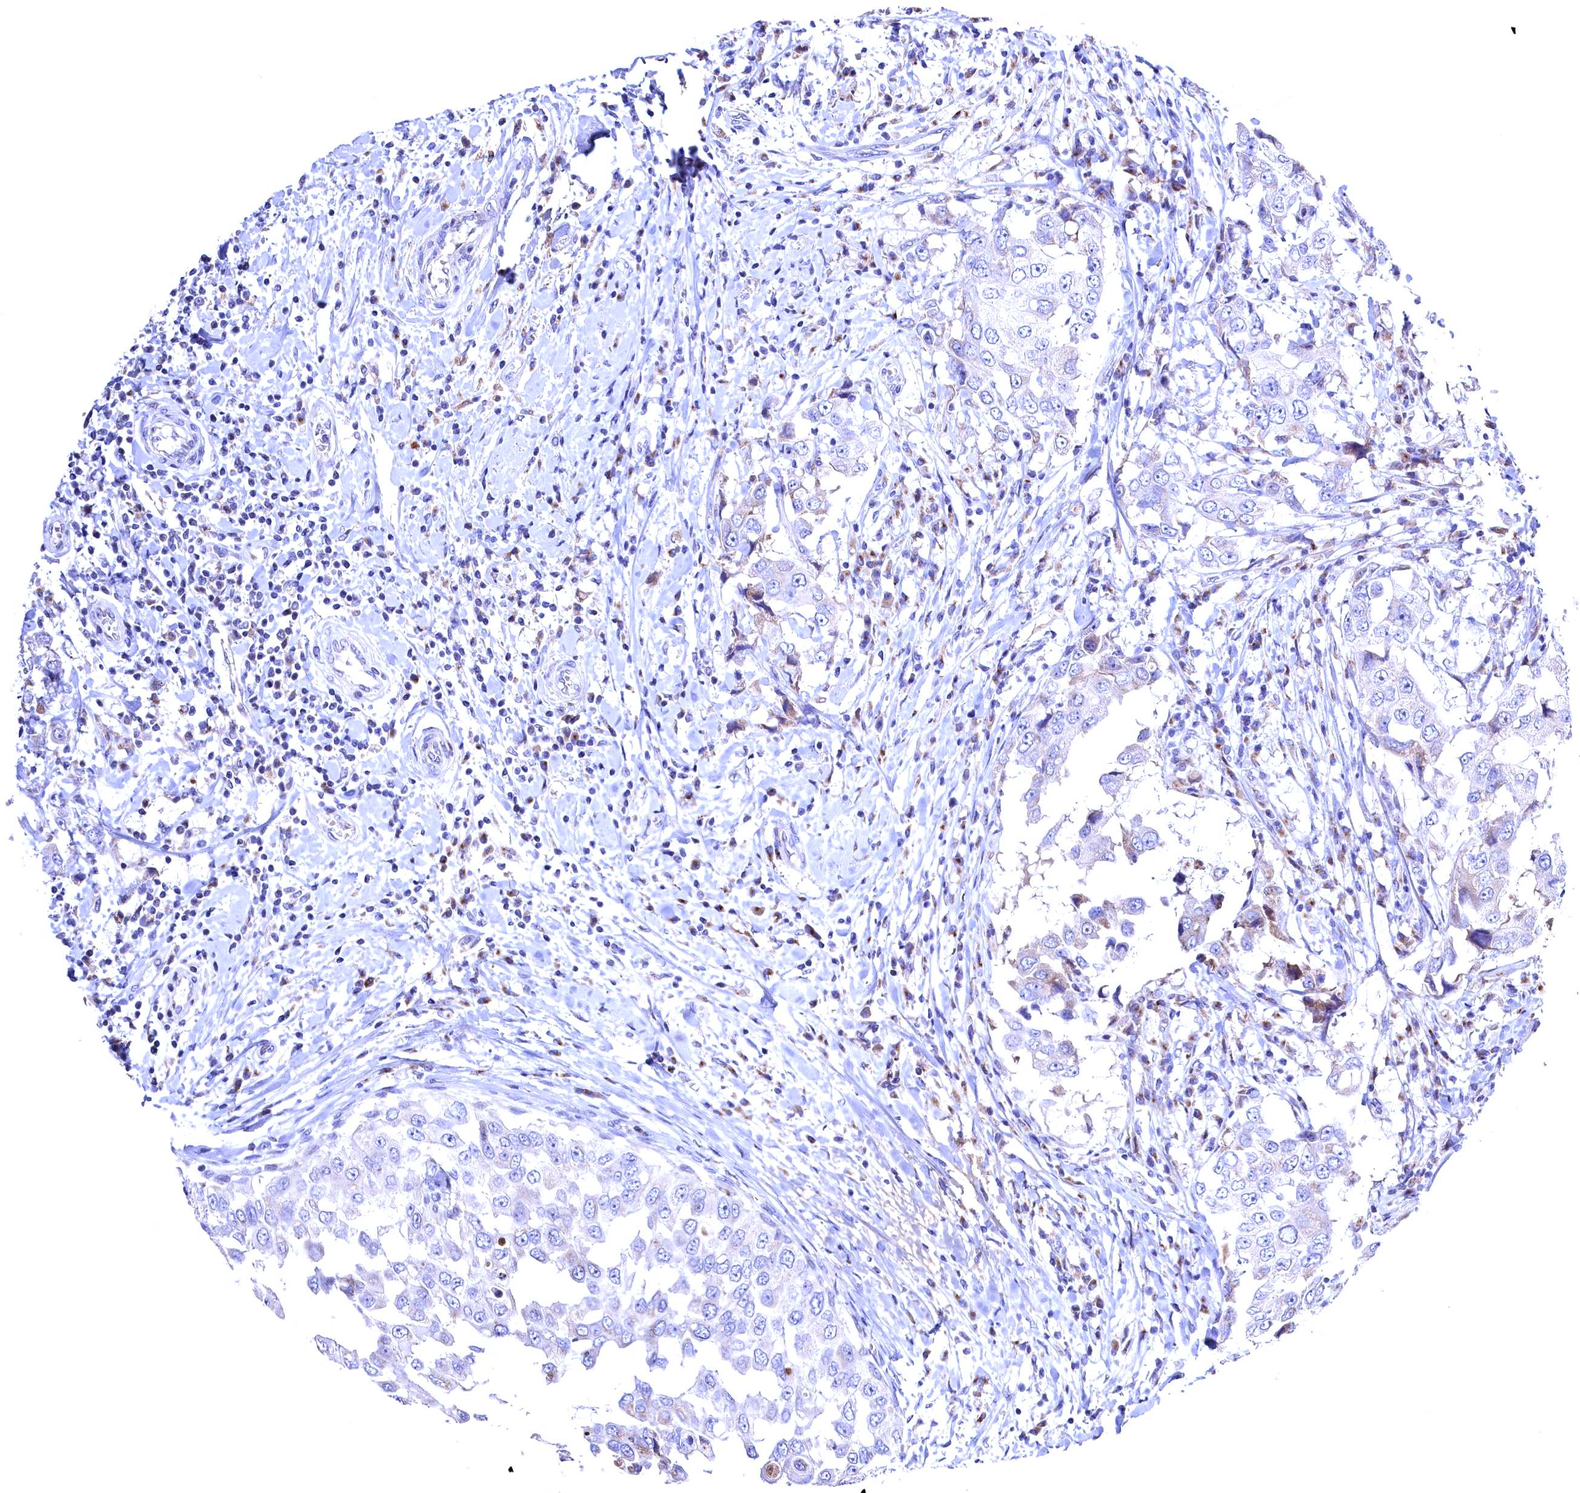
{"staining": {"intensity": "moderate", "quantity": "<25%", "location": "cytoplasmic/membranous"}, "tissue": "breast cancer", "cell_type": "Tumor cells", "image_type": "cancer", "snomed": [{"axis": "morphology", "description": "Duct carcinoma"}, {"axis": "topography", "description": "Breast"}], "caption": "Protein expression analysis of breast cancer (invasive ductal carcinoma) exhibits moderate cytoplasmic/membranous expression in approximately <25% of tumor cells.", "gene": "GPR108", "patient": {"sex": "female", "age": 27}}